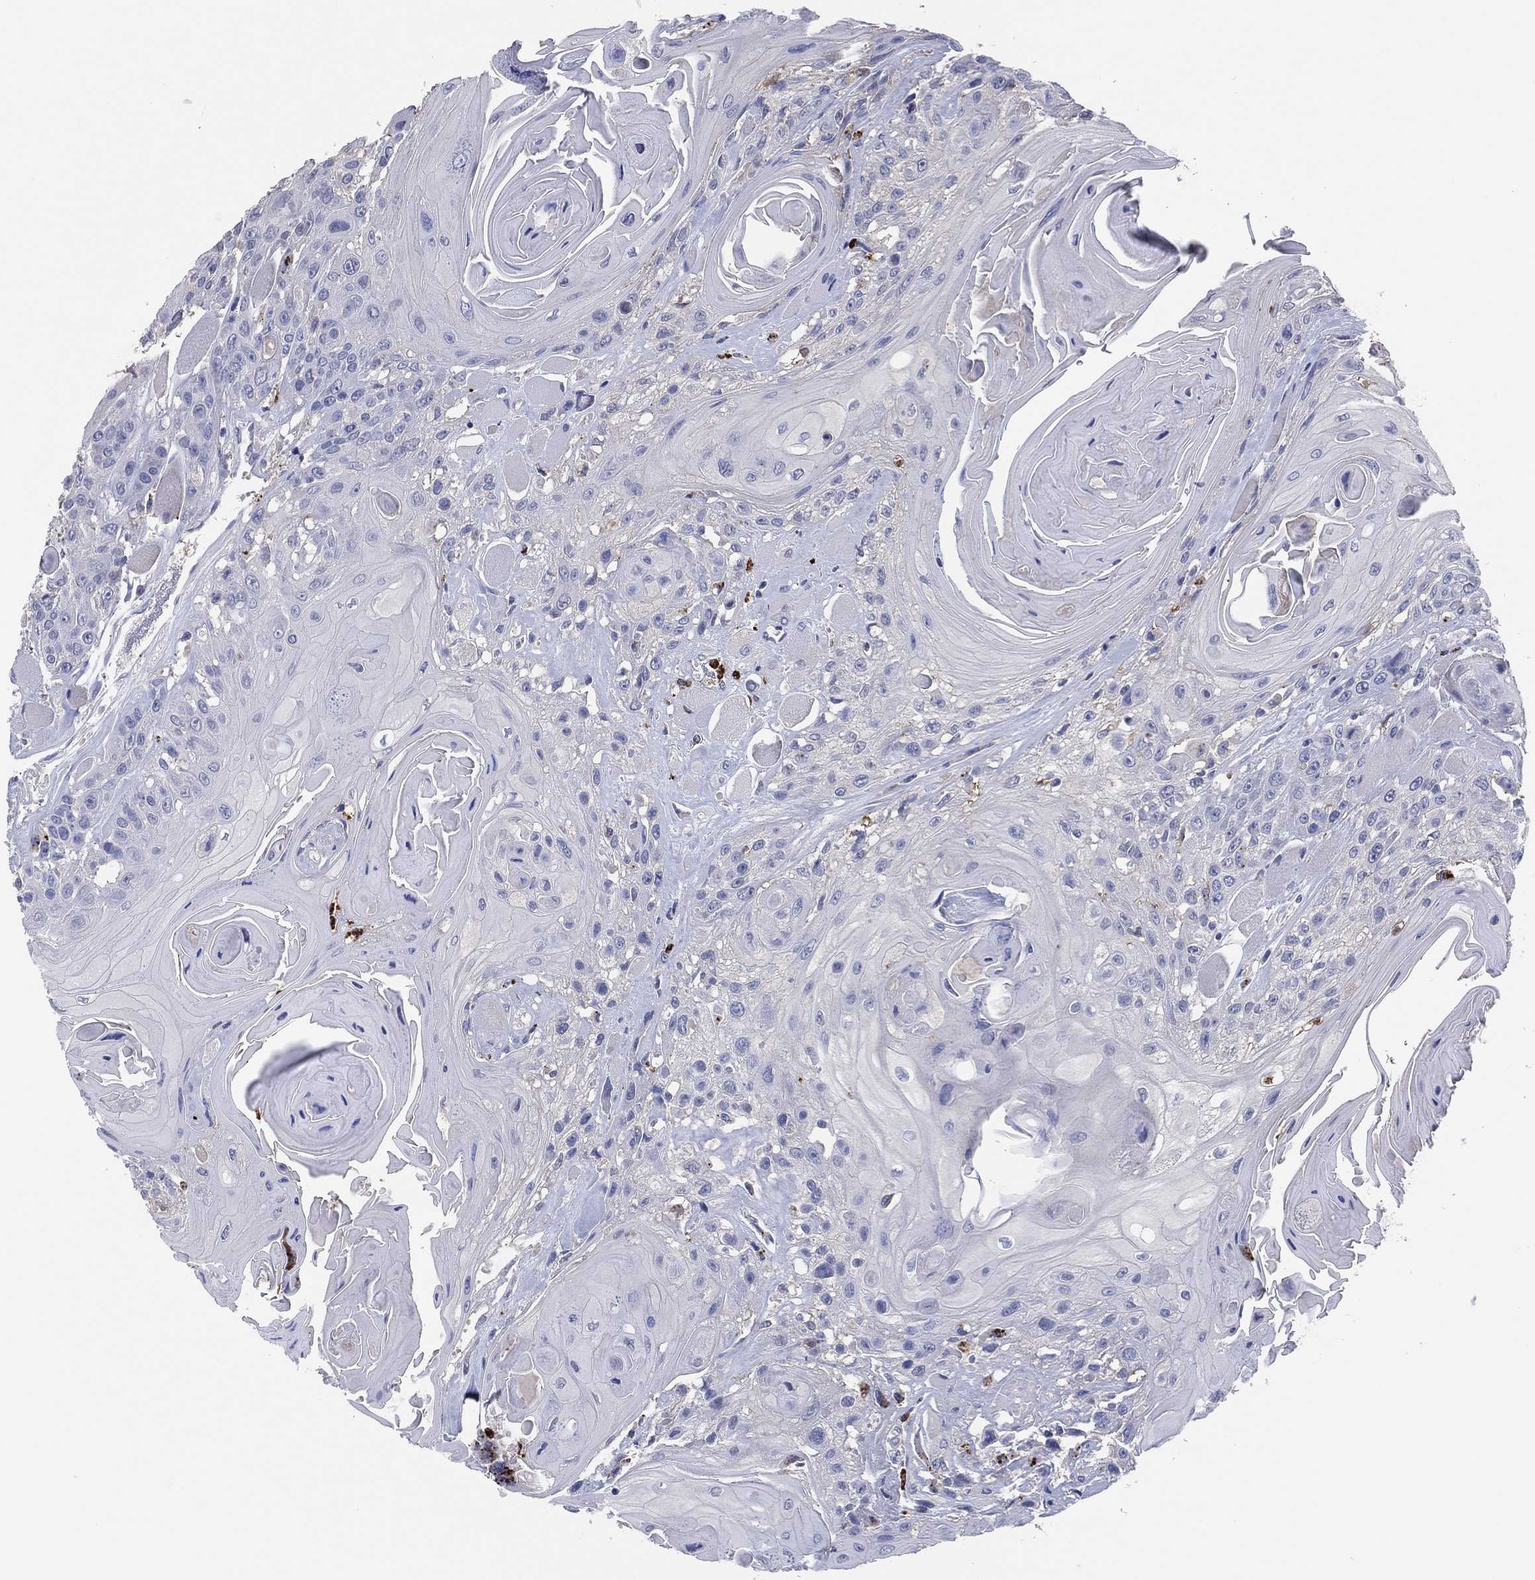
{"staining": {"intensity": "negative", "quantity": "none", "location": "none"}, "tissue": "head and neck cancer", "cell_type": "Tumor cells", "image_type": "cancer", "snomed": [{"axis": "morphology", "description": "Squamous cell carcinoma, NOS"}, {"axis": "topography", "description": "Head-Neck"}], "caption": "High magnification brightfield microscopy of head and neck cancer stained with DAB (brown) and counterstained with hematoxylin (blue): tumor cells show no significant expression. (DAB immunohistochemistry (IHC) with hematoxylin counter stain).", "gene": "PLAC8", "patient": {"sex": "female", "age": 59}}